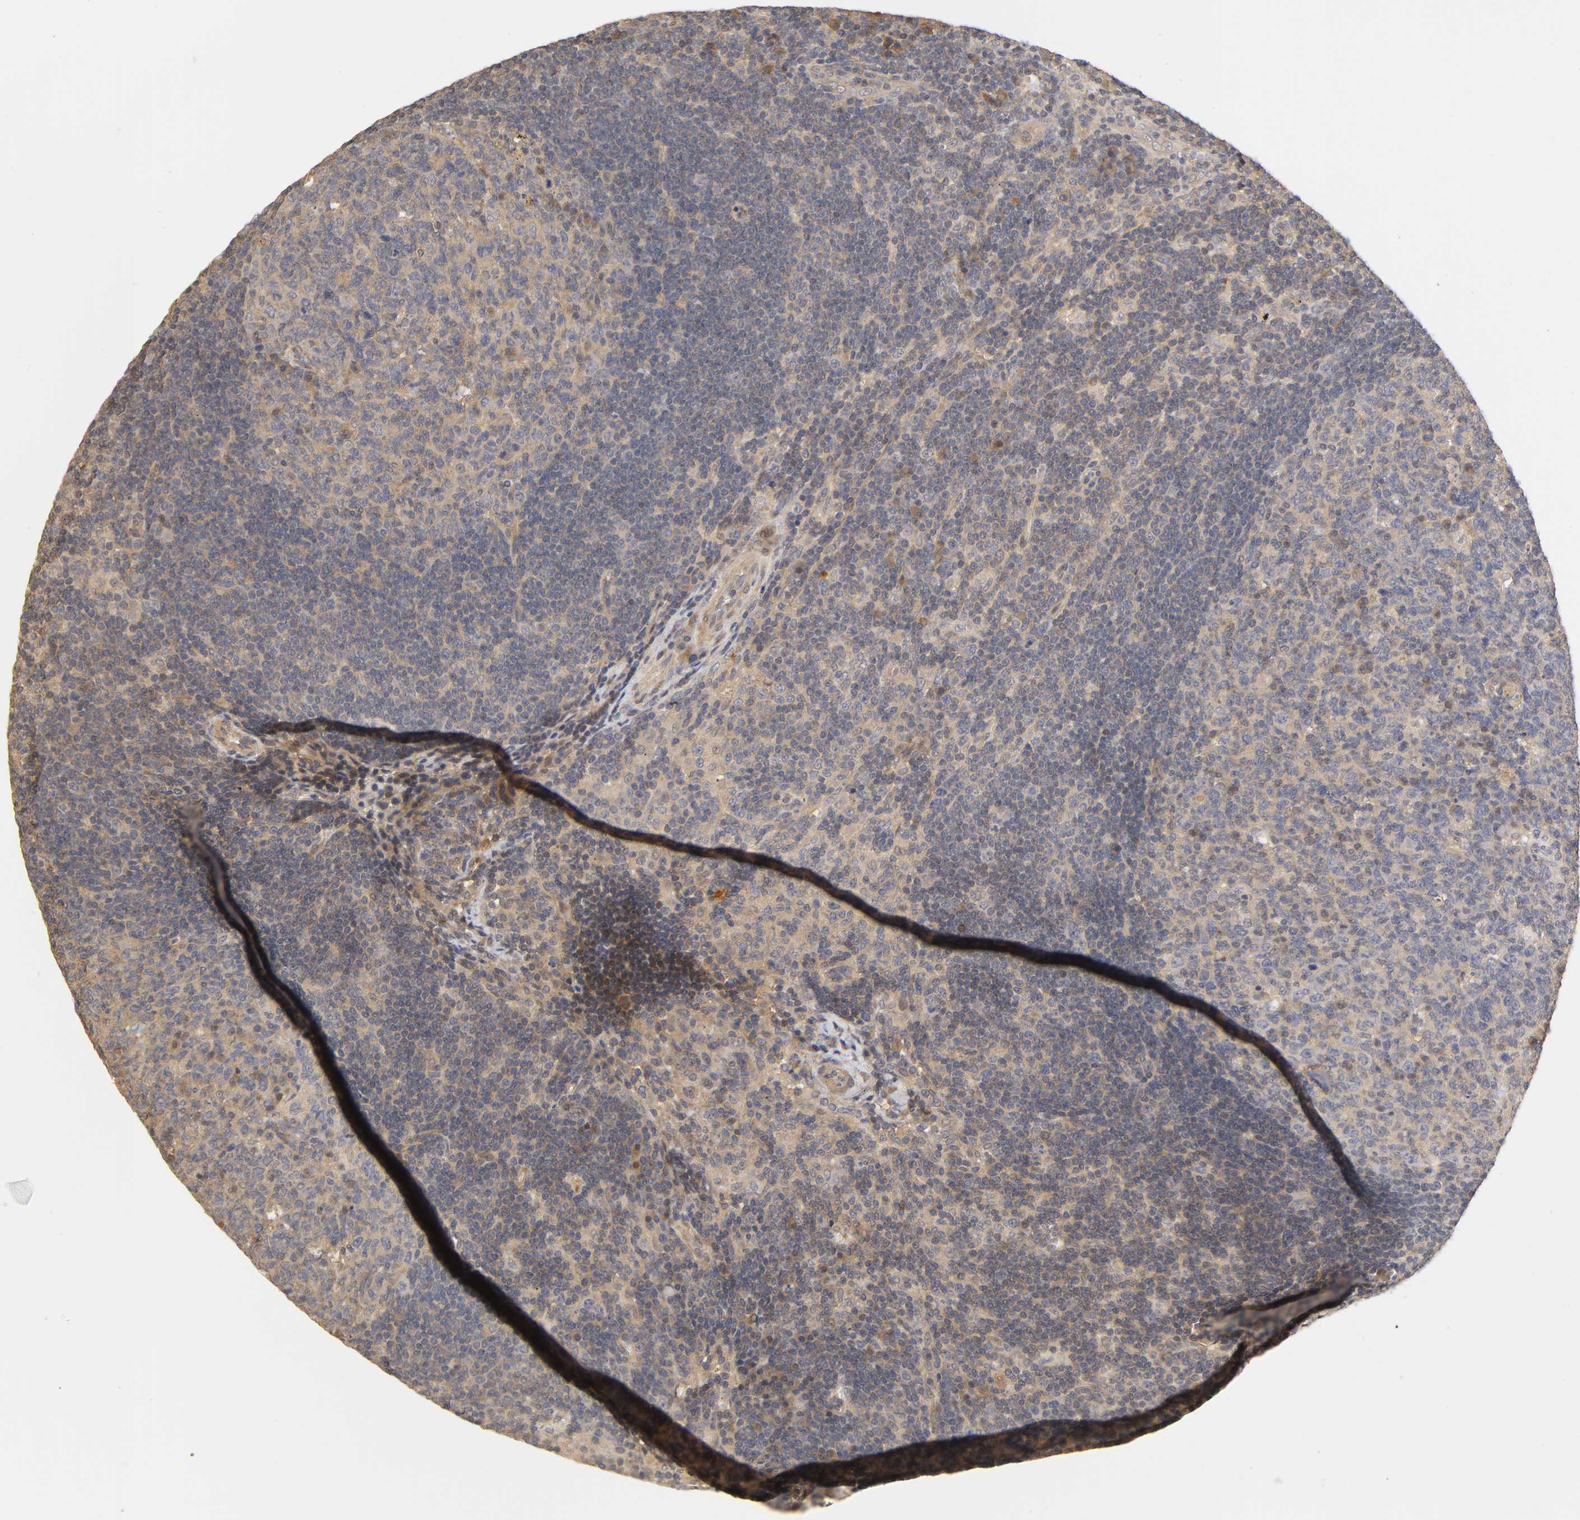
{"staining": {"intensity": "negative", "quantity": "none", "location": "none"}, "tissue": "lymph node", "cell_type": "Germinal center cells", "image_type": "normal", "snomed": [{"axis": "morphology", "description": "Normal tissue, NOS"}, {"axis": "morphology", "description": "Squamous cell carcinoma, metastatic, NOS"}, {"axis": "topography", "description": "Lymph node"}], "caption": "IHC micrograph of normal human lymph node stained for a protein (brown), which shows no staining in germinal center cells.", "gene": "PDE5A", "patient": {"sex": "female", "age": 53}}